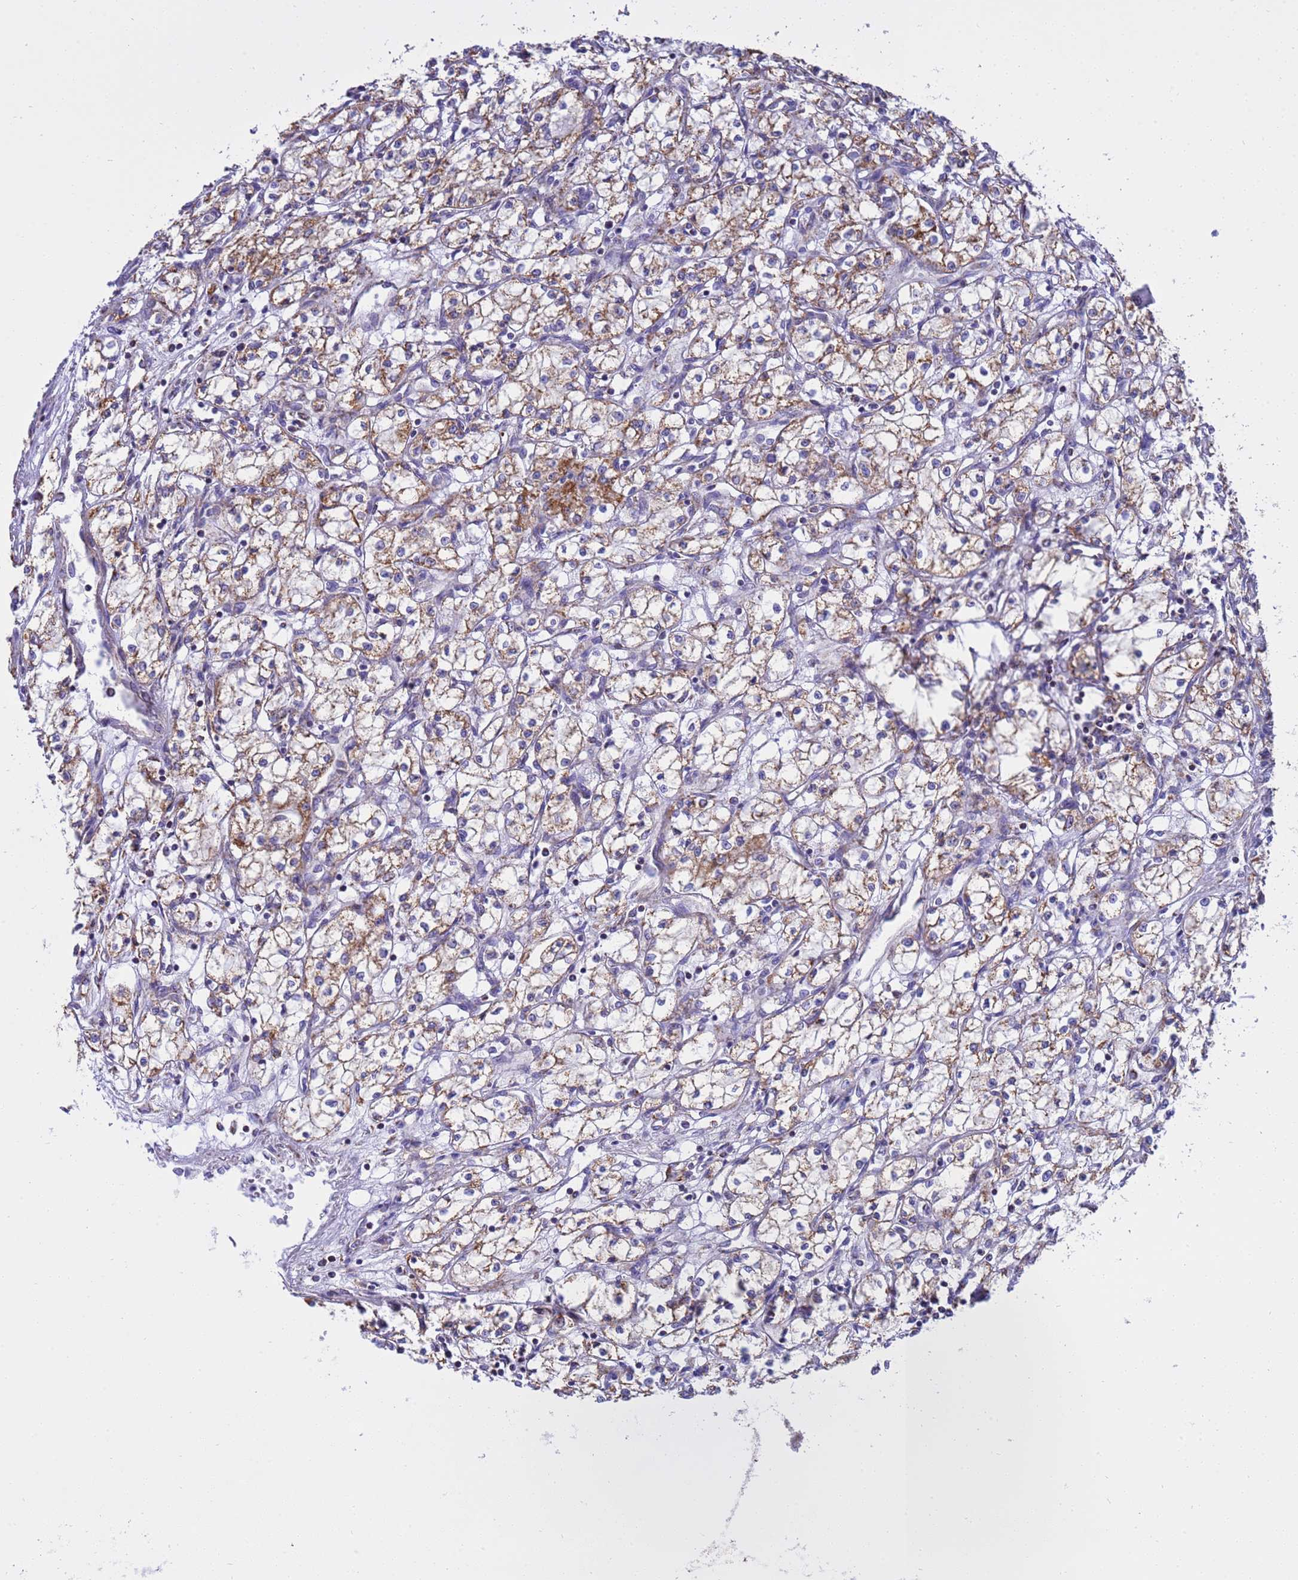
{"staining": {"intensity": "moderate", "quantity": "25%-75%", "location": "cytoplasmic/membranous"}, "tissue": "renal cancer", "cell_type": "Tumor cells", "image_type": "cancer", "snomed": [{"axis": "morphology", "description": "Adenocarcinoma, NOS"}, {"axis": "topography", "description": "Kidney"}], "caption": "Tumor cells display moderate cytoplasmic/membranous positivity in approximately 25%-75% of cells in adenocarcinoma (renal).", "gene": "RNF165", "patient": {"sex": "male", "age": 59}}